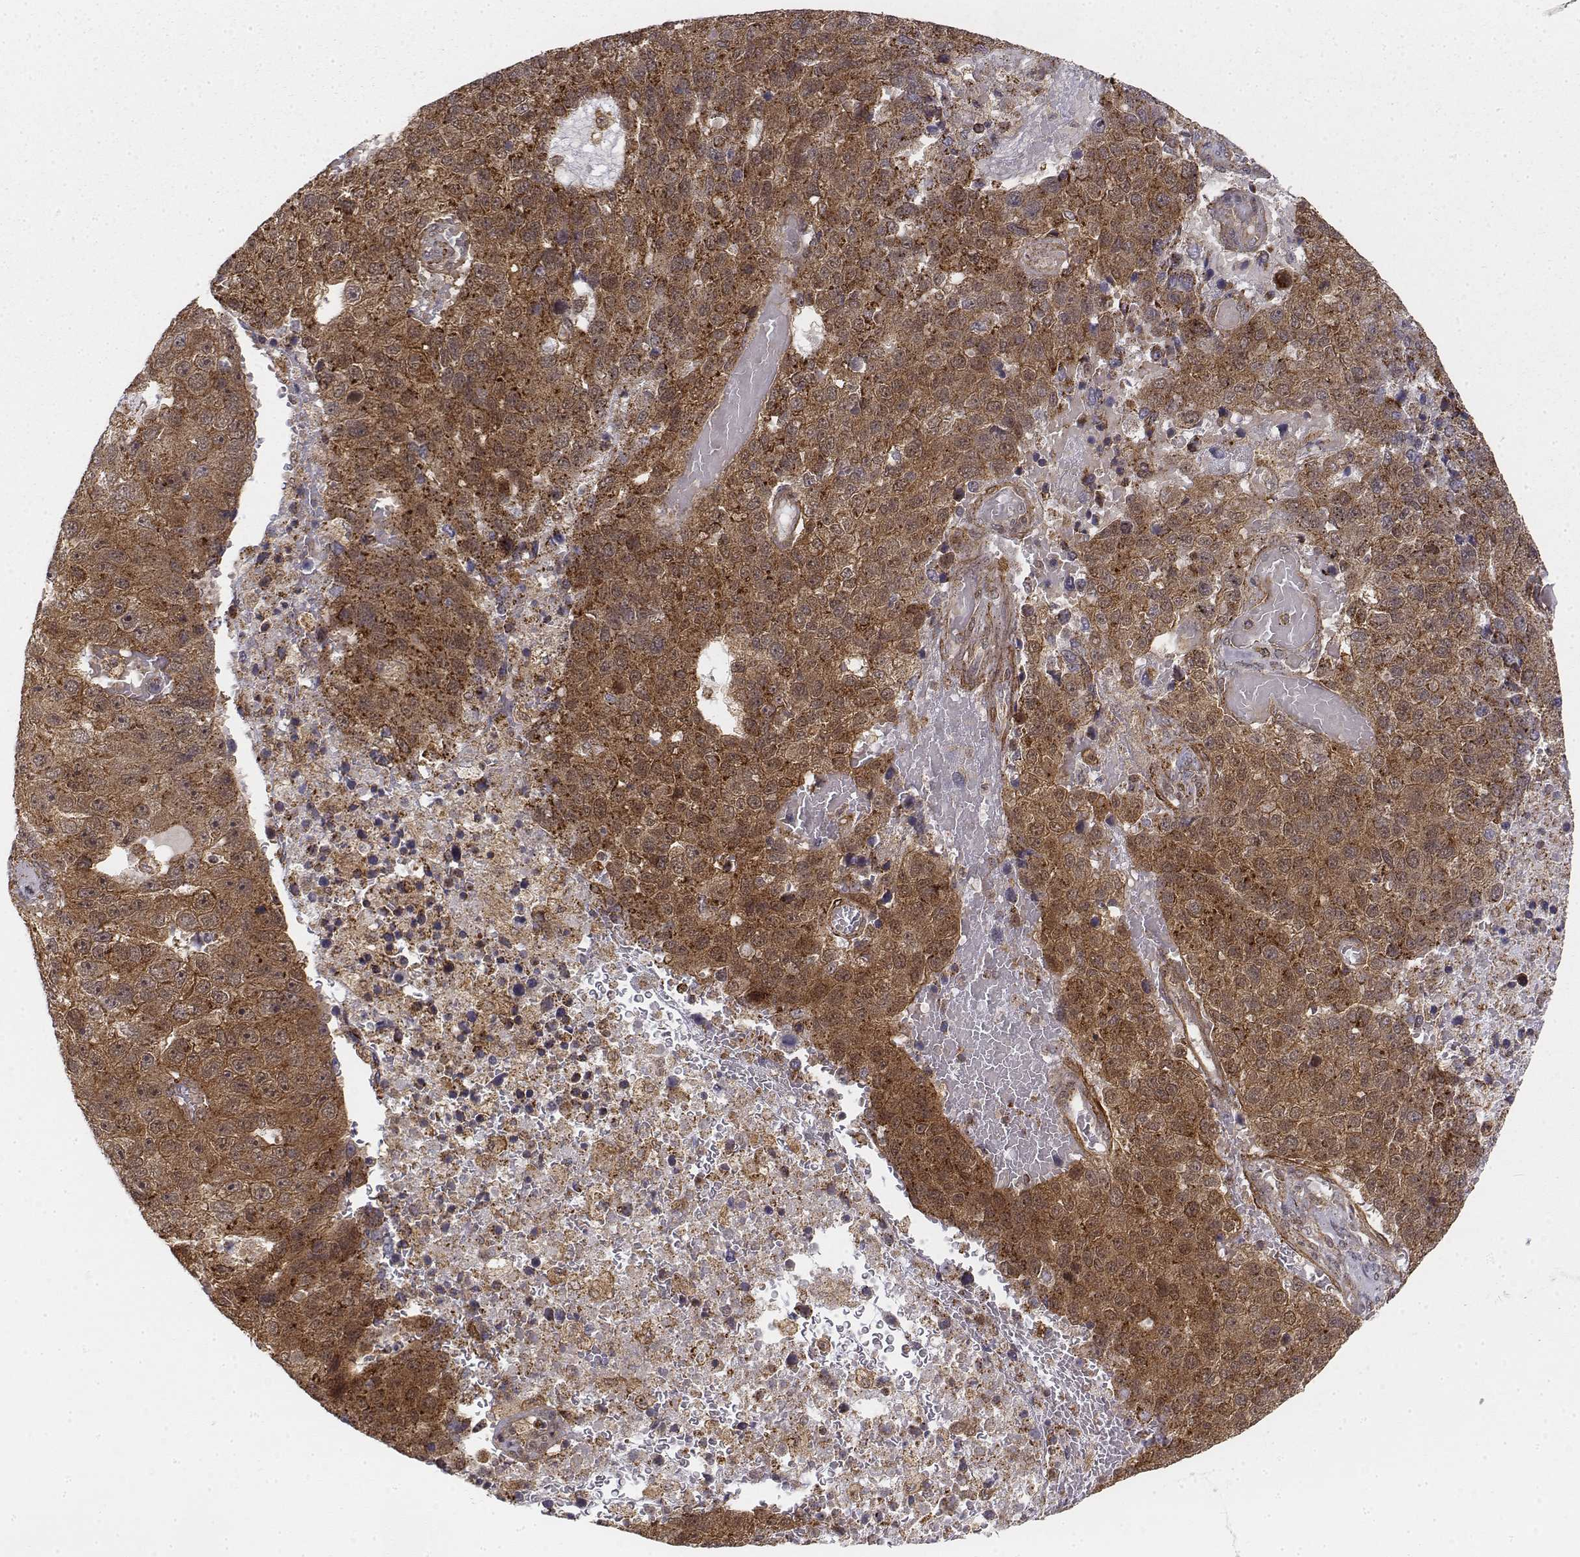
{"staining": {"intensity": "moderate", "quantity": ">75%", "location": "cytoplasmic/membranous,nuclear"}, "tissue": "pancreatic cancer", "cell_type": "Tumor cells", "image_type": "cancer", "snomed": [{"axis": "morphology", "description": "Adenocarcinoma, NOS"}, {"axis": "topography", "description": "Pancreas"}], "caption": "Moderate cytoplasmic/membranous and nuclear protein staining is seen in approximately >75% of tumor cells in pancreatic cancer (adenocarcinoma).", "gene": "ZFYVE19", "patient": {"sex": "female", "age": 61}}